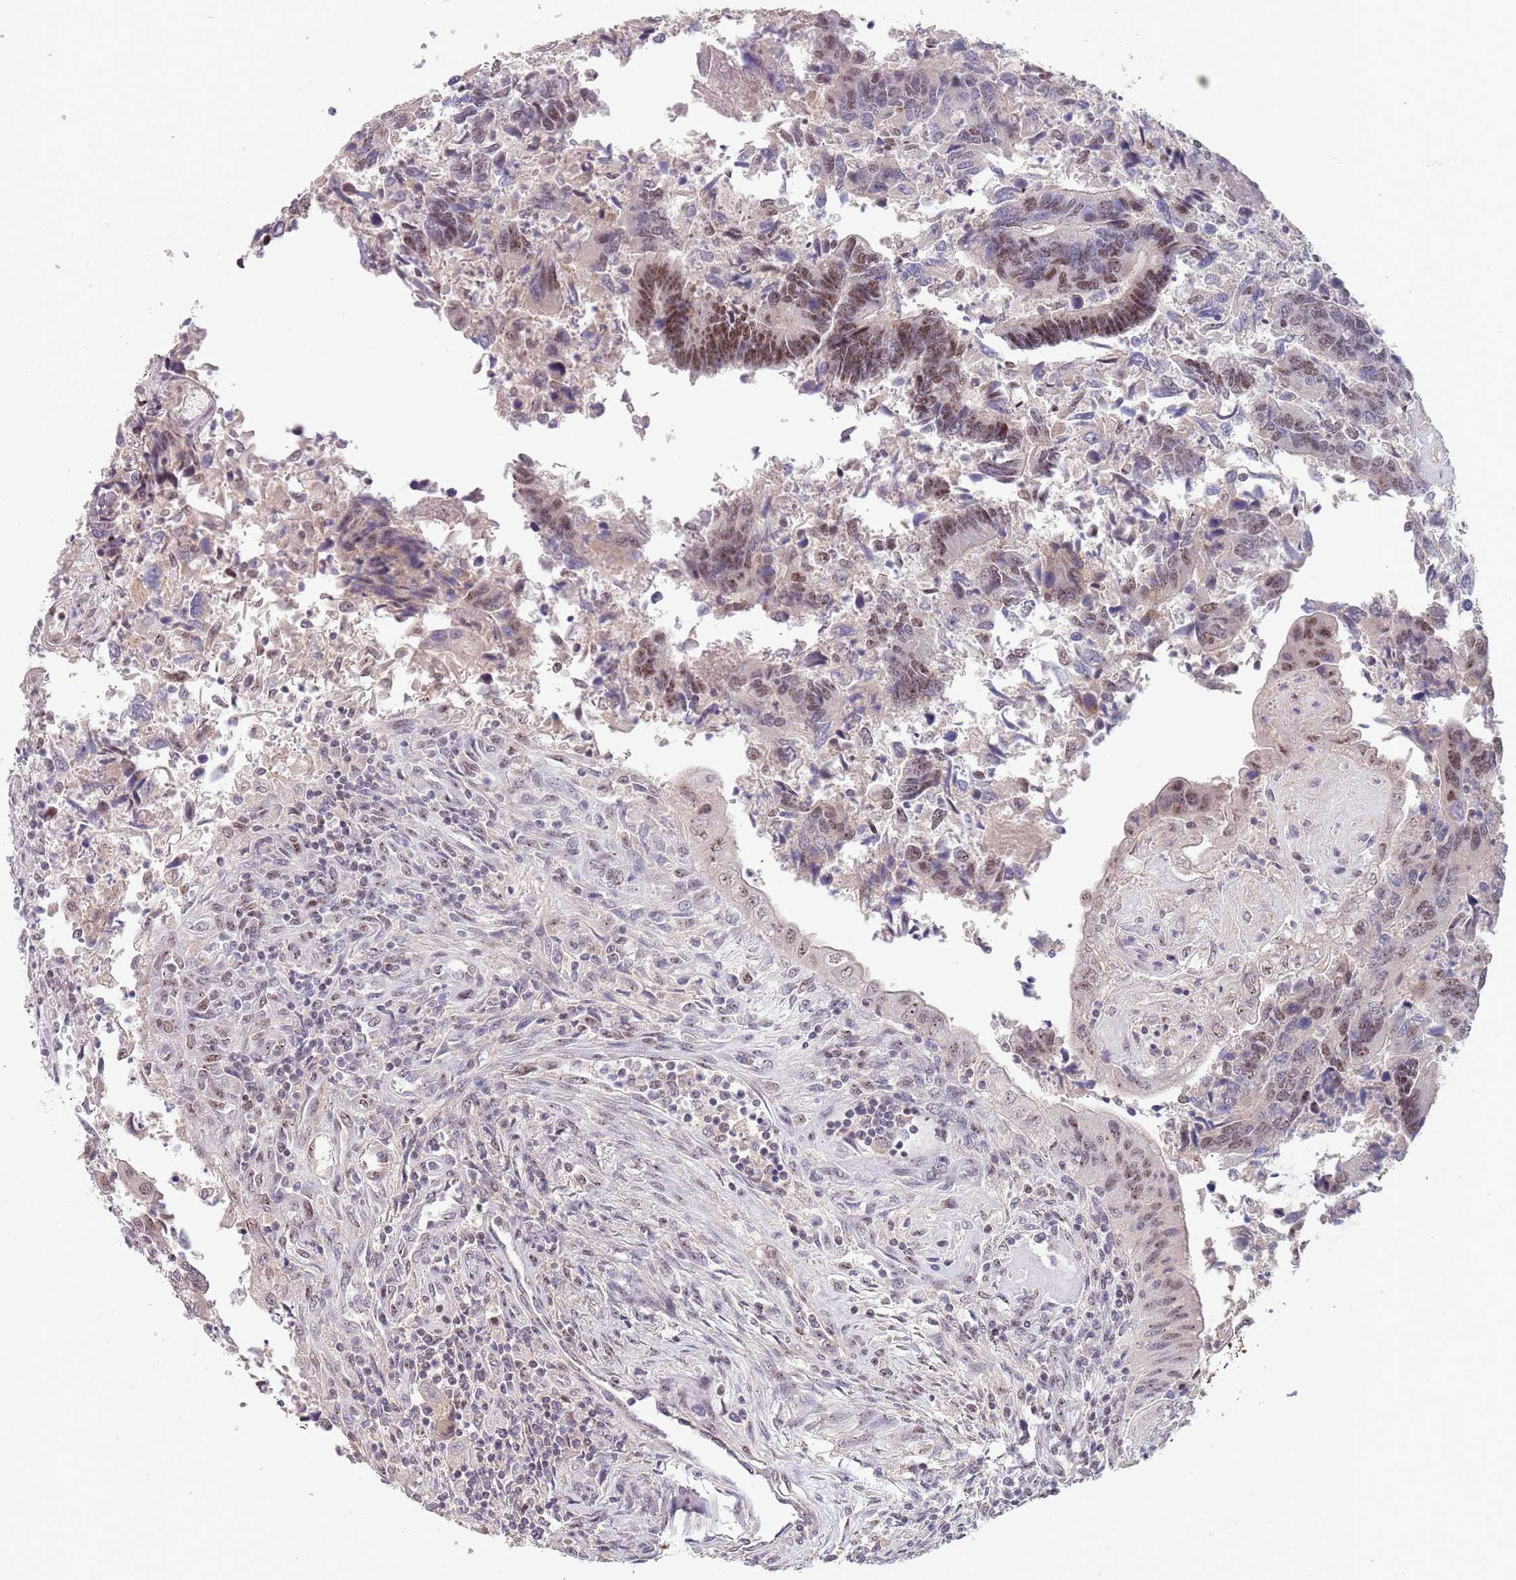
{"staining": {"intensity": "moderate", "quantity": ">75%", "location": "nuclear"}, "tissue": "colorectal cancer", "cell_type": "Tumor cells", "image_type": "cancer", "snomed": [{"axis": "morphology", "description": "Adenocarcinoma, NOS"}, {"axis": "topography", "description": "Colon"}], "caption": "A medium amount of moderate nuclear positivity is present in about >75% of tumor cells in colorectal adenocarcinoma tissue. (IHC, brightfield microscopy, high magnification).", "gene": "CIZ1", "patient": {"sex": "female", "age": 67}}